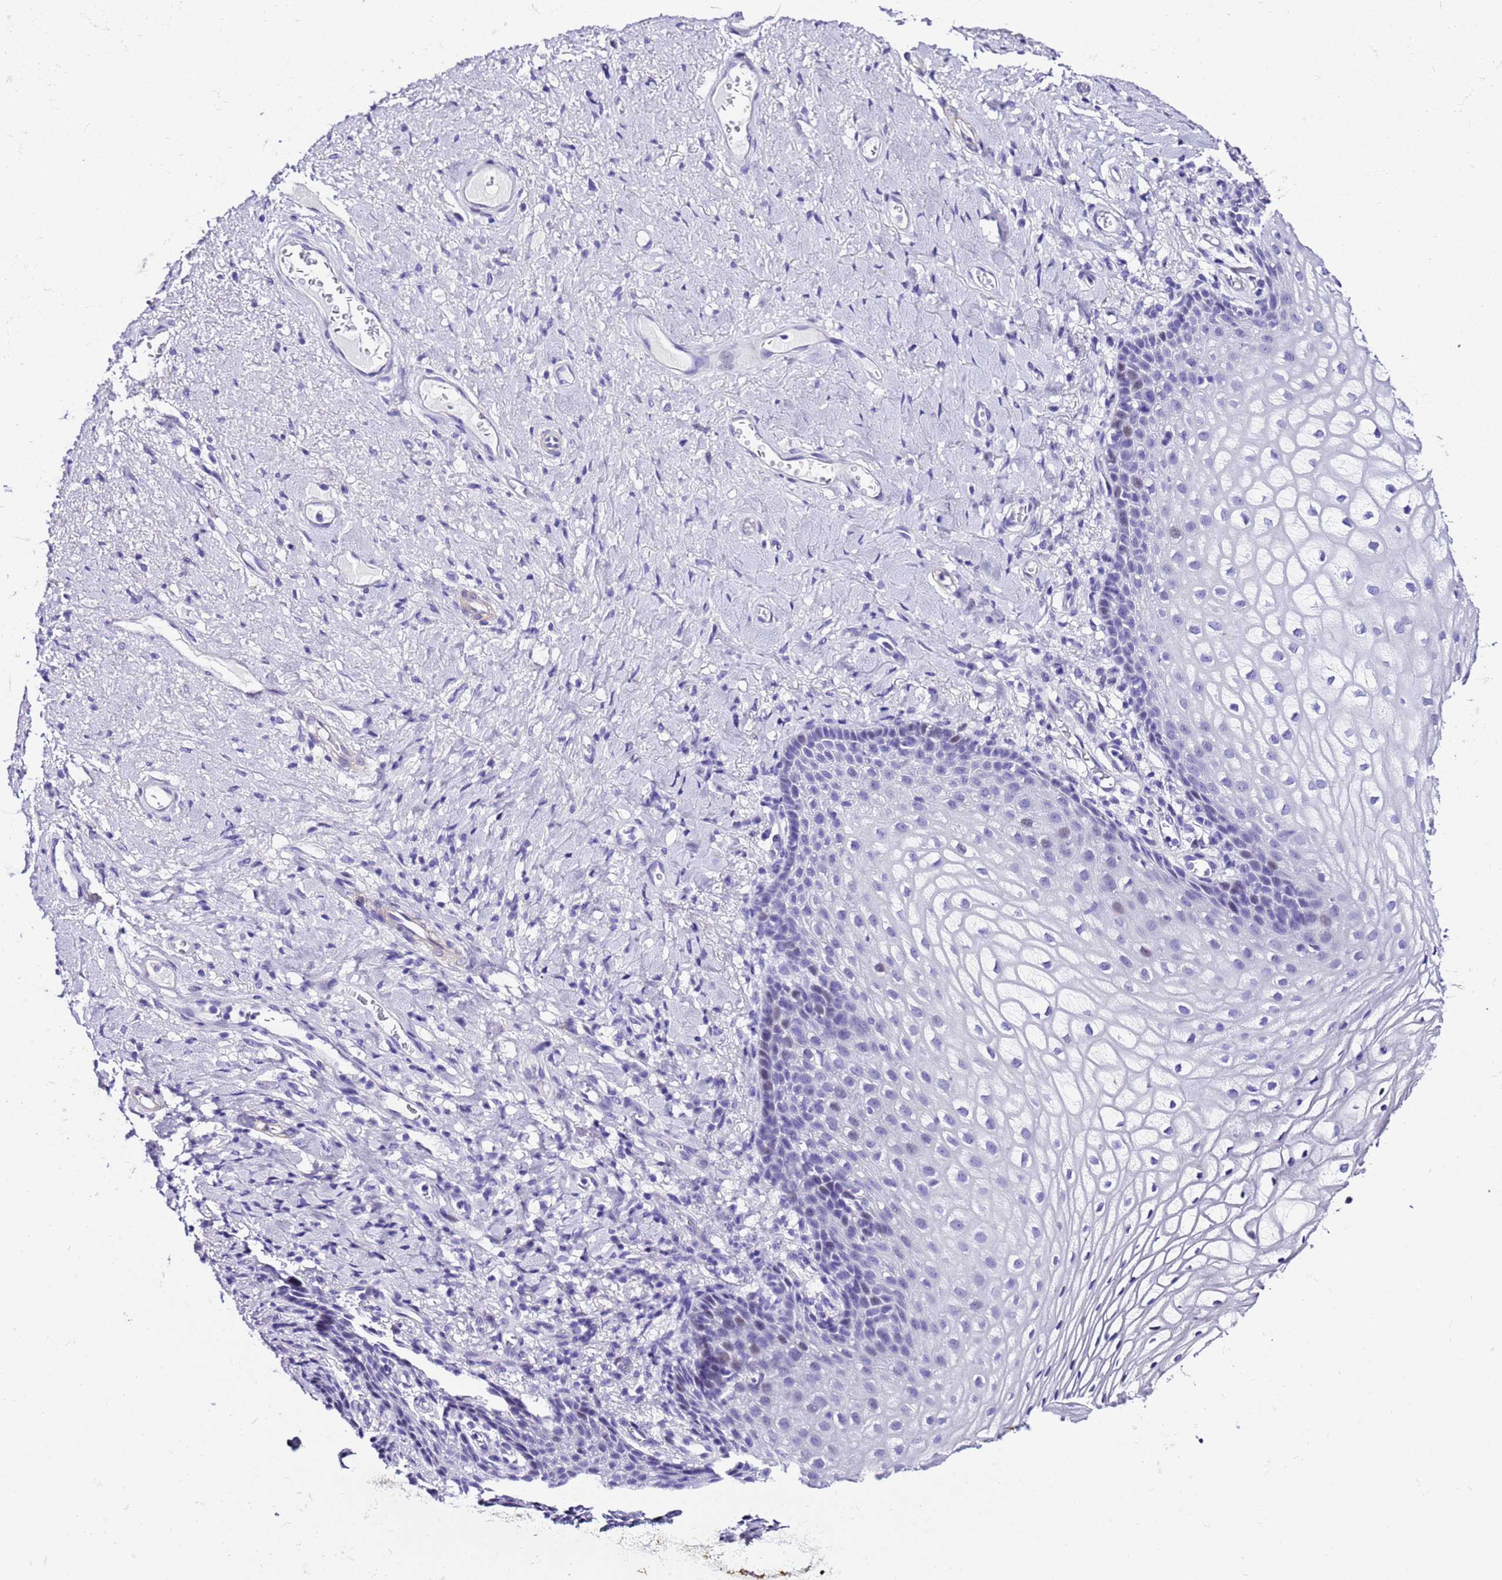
{"staining": {"intensity": "negative", "quantity": "none", "location": "none"}, "tissue": "vagina", "cell_type": "Squamous epithelial cells", "image_type": "normal", "snomed": [{"axis": "morphology", "description": "Normal tissue, NOS"}, {"axis": "topography", "description": "Vagina"}], "caption": "A high-resolution histopathology image shows immunohistochemistry staining of benign vagina, which demonstrates no significant expression in squamous epithelial cells.", "gene": "ZNF417", "patient": {"sex": "female", "age": 60}}